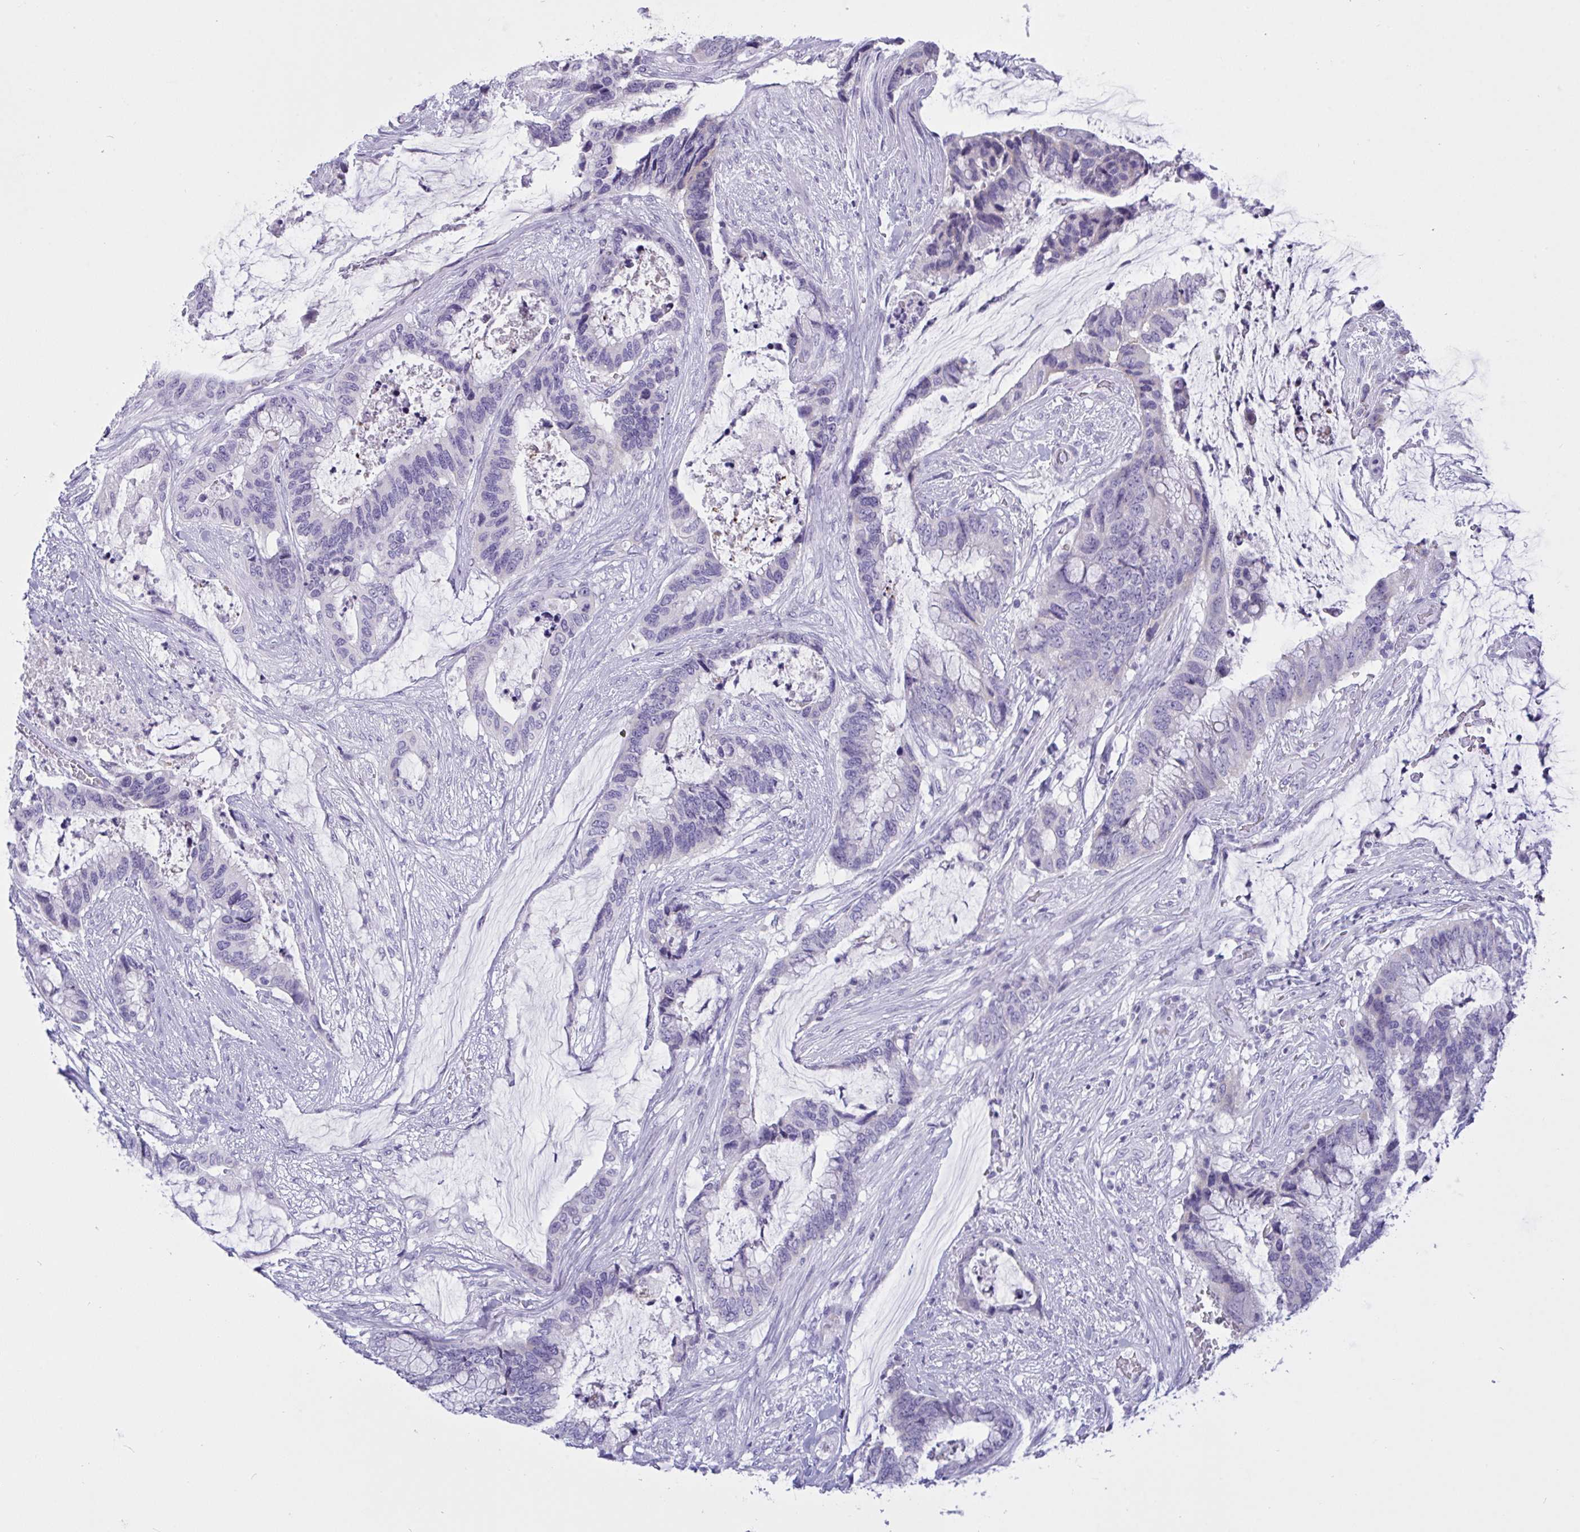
{"staining": {"intensity": "negative", "quantity": "none", "location": "none"}, "tissue": "colorectal cancer", "cell_type": "Tumor cells", "image_type": "cancer", "snomed": [{"axis": "morphology", "description": "Adenocarcinoma, NOS"}, {"axis": "topography", "description": "Rectum"}], "caption": "Immunohistochemistry photomicrograph of human colorectal adenocarcinoma stained for a protein (brown), which exhibits no staining in tumor cells.", "gene": "OXLD1", "patient": {"sex": "female", "age": 59}}